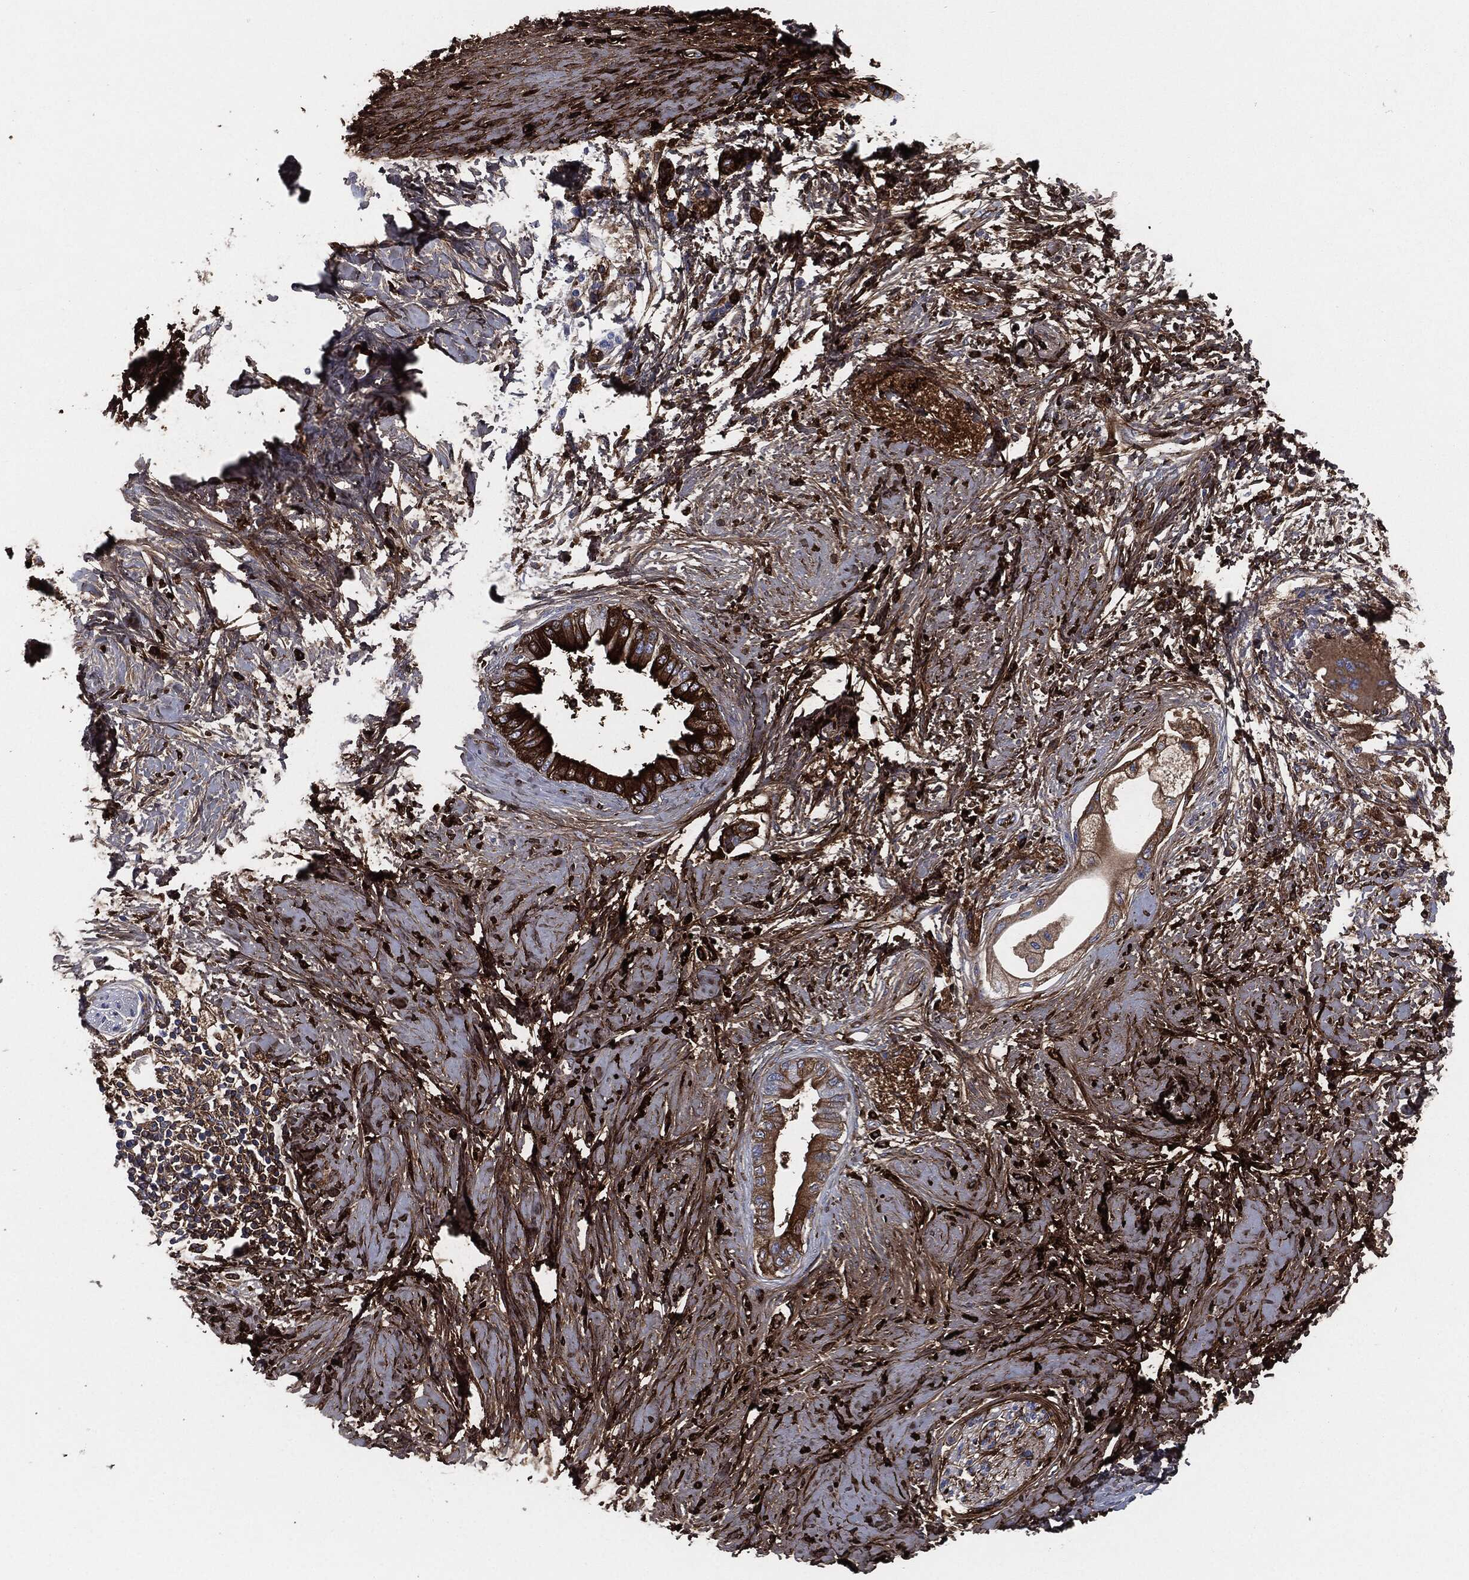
{"staining": {"intensity": "strong", "quantity": "25%-75%", "location": "cytoplasmic/membranous"}, "tissue": "pancreatic cancer", "cell_type": "Tumor cells", "image_type": "cancer", "snomed": [{"axis": "morphology", "description": "Normal tissue, NOS"}, {"axis": "morphology", "description": "Adenocarcinoma, NOS"}, {"axis": "topography", "description": "Pancreas"}, {"axis": "topography", "description": "Duodenum"}], "caption": "Tumor cells display strong cytoplasmic/membranous expression in about 25%-75% of cells in pancreatic cancer (adenocarcinoma). (DAB (3,3'-diaminobenzidine) IHC with brightfield microscopy, high magnification).", "gene": "APOB", "patient": {"sex": "female", "age": 60}}